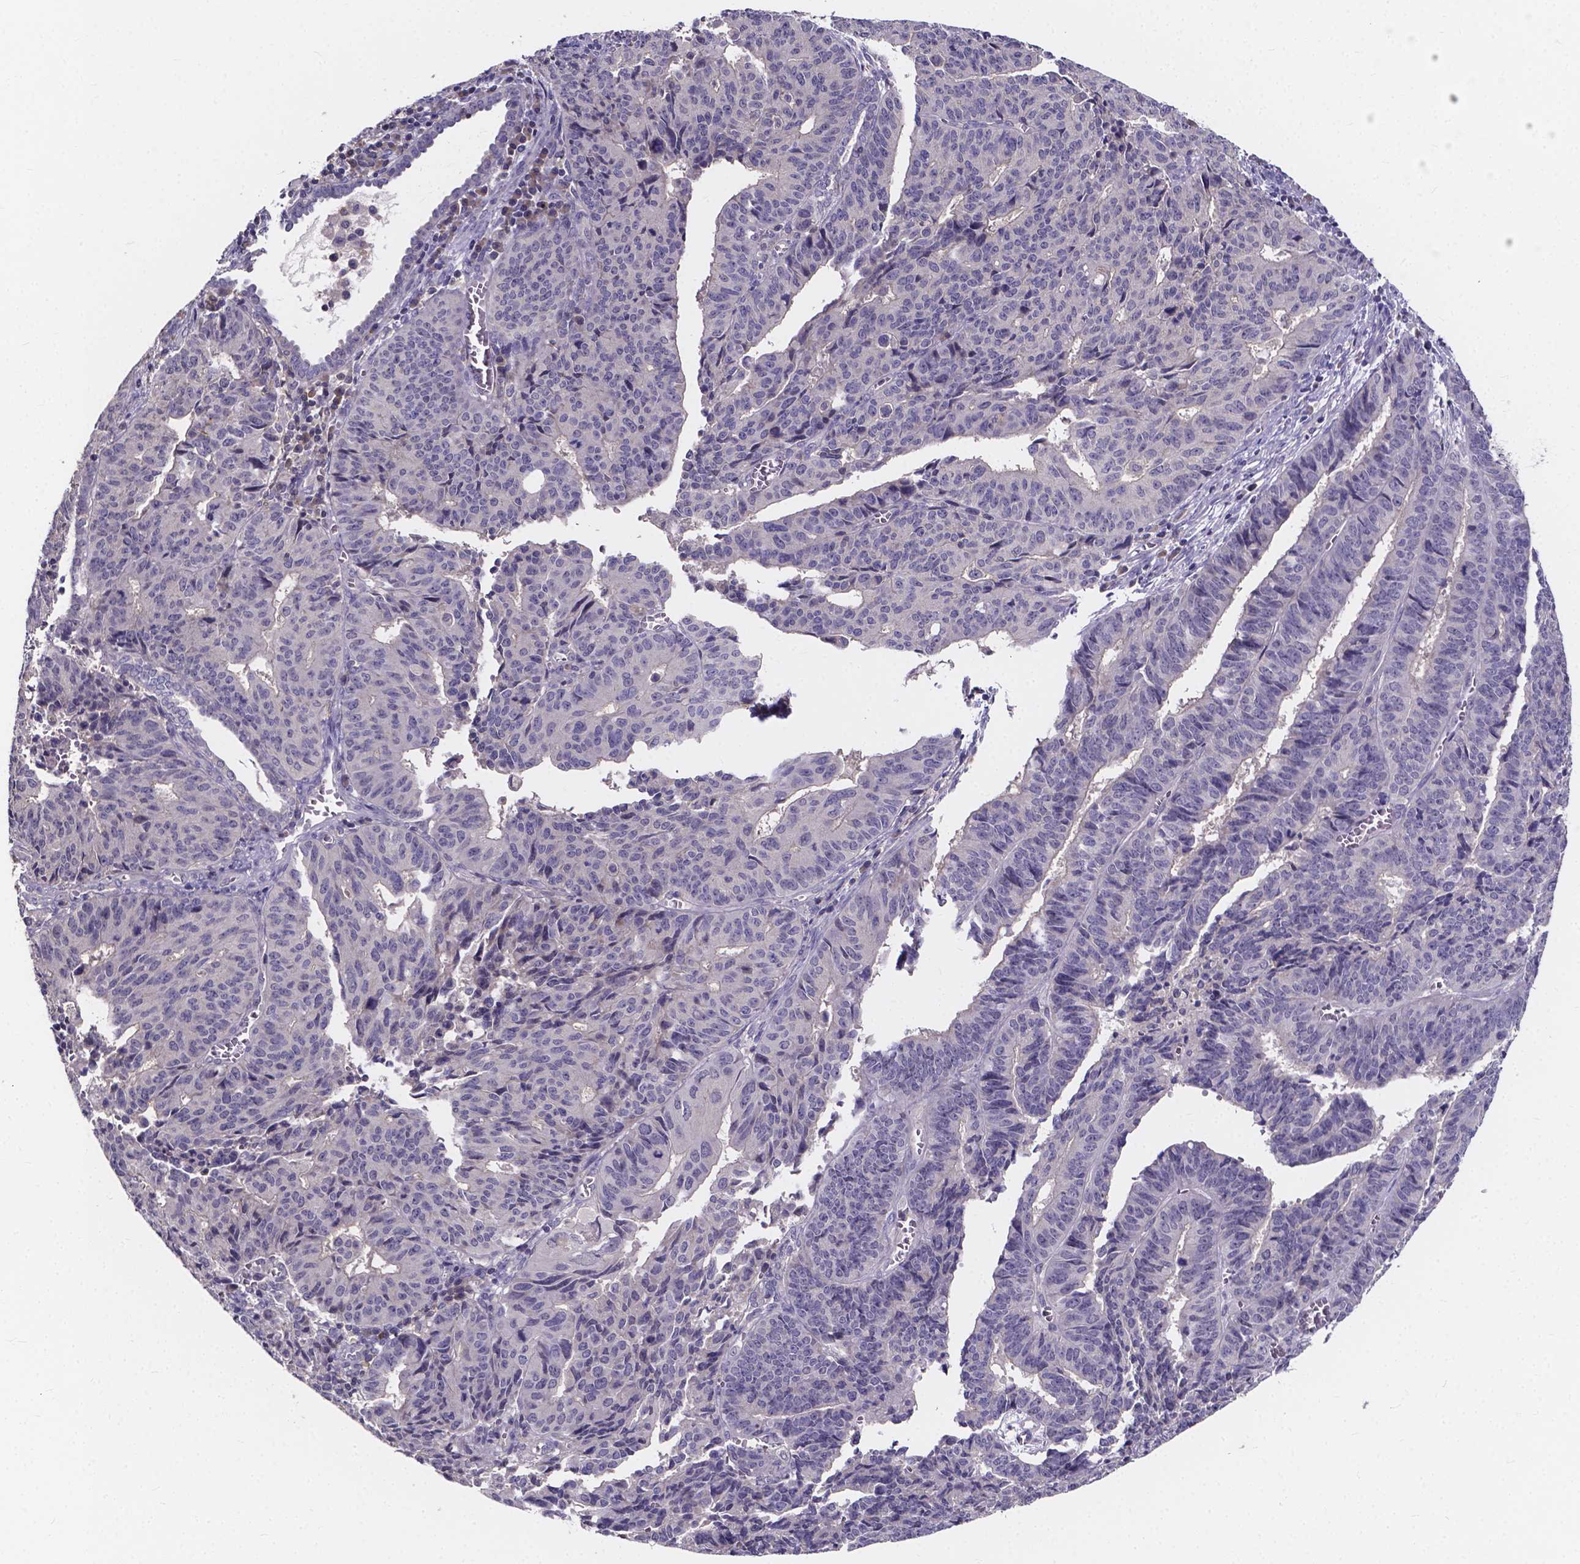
{"staining": {"intensity": "negative", "quantity": "none", "location": "none"}, "tissue": "endometrial cancer", "cell_type": "Tumor cells", "image_type": "cancer", "snomed": [{"axis": "morphology", "description": "Adenocarcinoma, NOS"}, {"axis": "topography", "description": "Endometrium"}], "caption": "DAB (3,3'-diaminobenzidine) immunohistochemical staining of endometrial adenocarcinoma demonstrates no significant expression in tumor cells. (Brightfield microscopy of DAB immunohistochemistry (IHC) at high magnification).", "gene": "SPOCD1", "patient": {"sex": "female", "age": 65}}